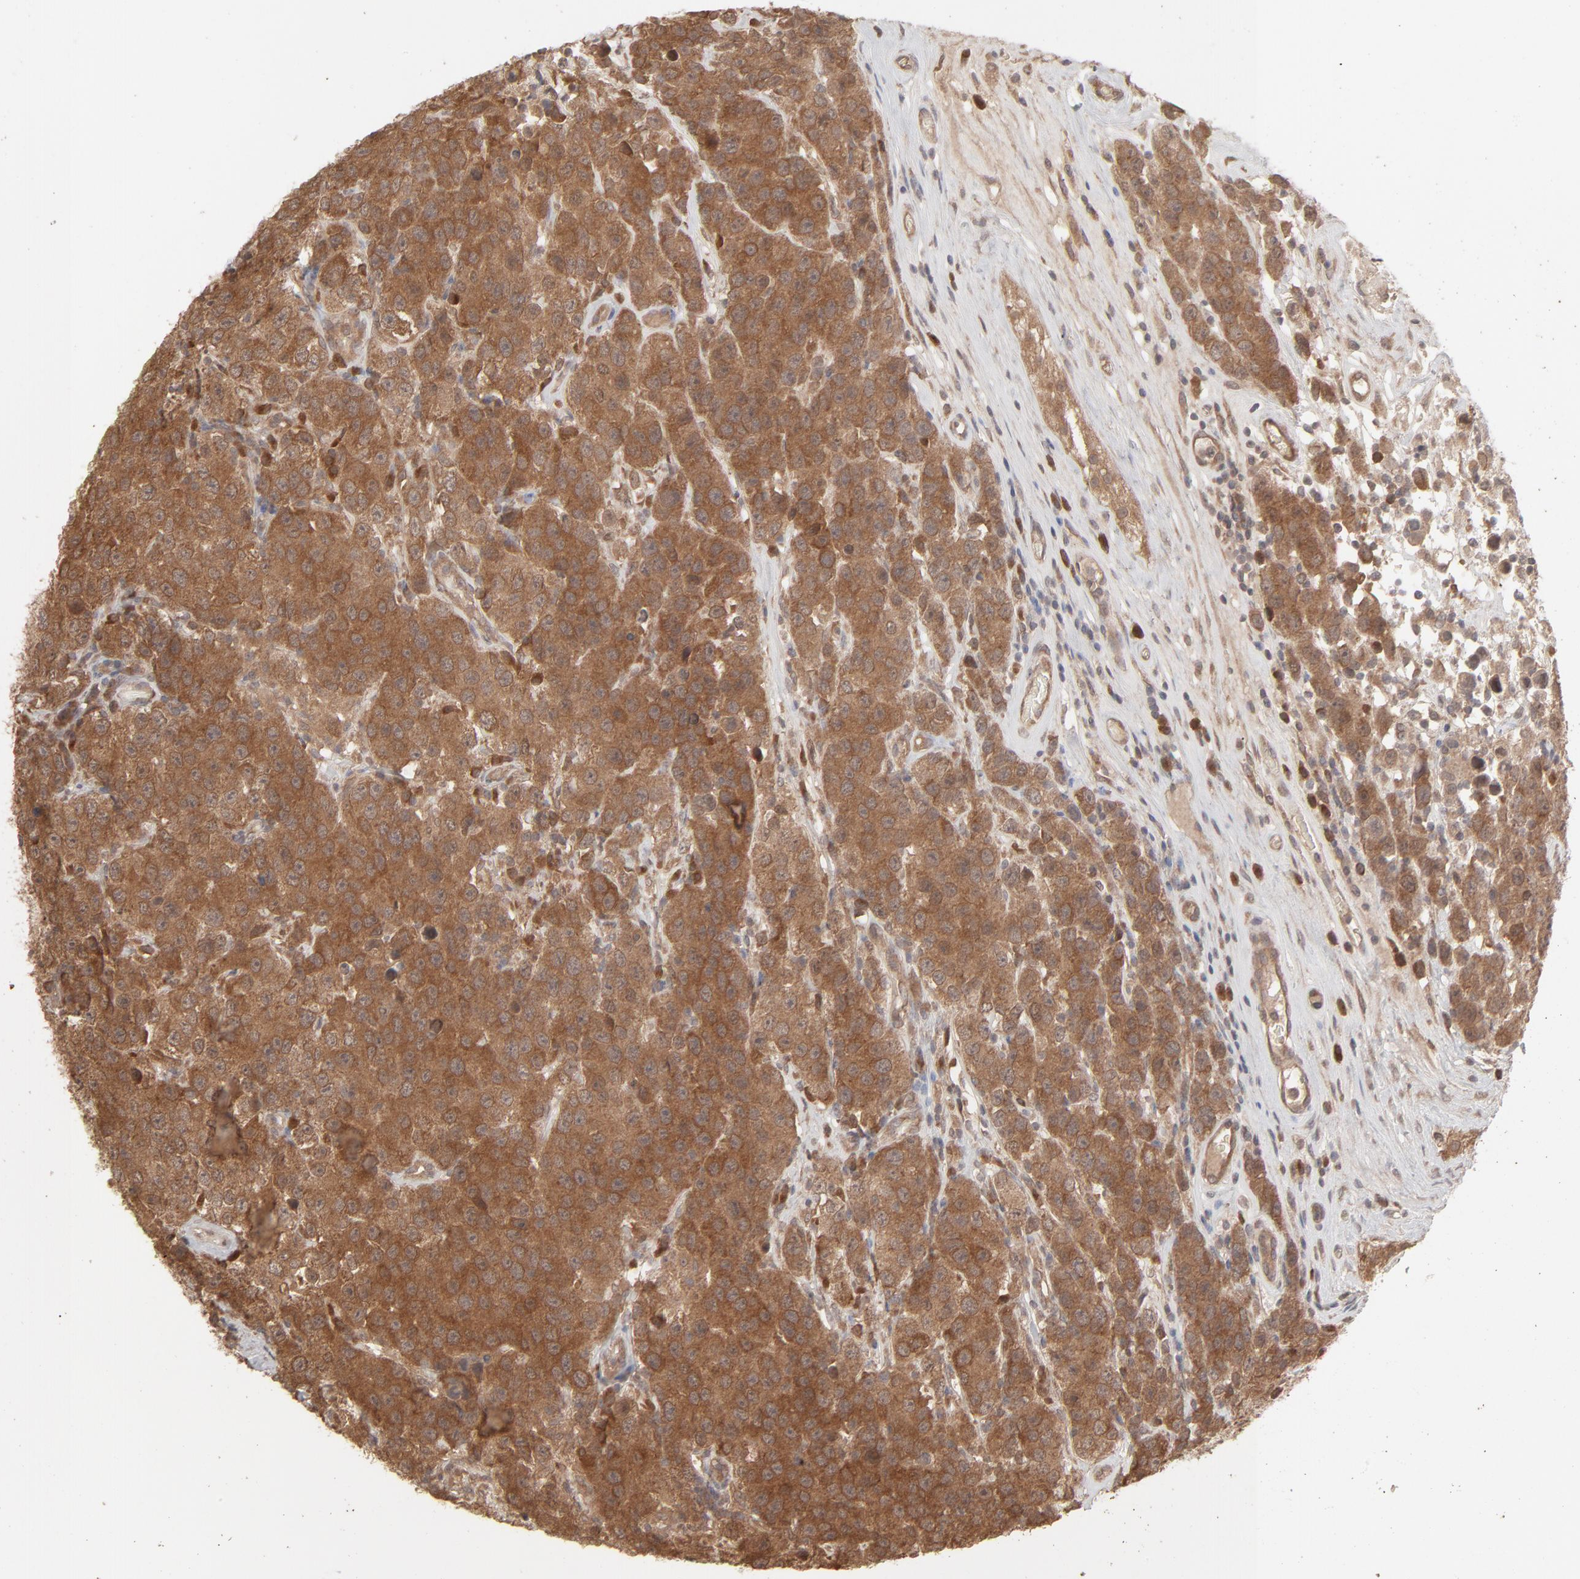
{"staining": {"intensity": "moderate", "quantity": ">75%", "location": "cytoplasmic/membranous"}, "tissue": "testis cancer", "cell_type": "Tumor cells", "image_type": "cancer", "snomed": [{"axis": "morphology", "description": "Seminoma, NOS"}, {"axis": "topography", "description": "Testis"}], "caption": "Tumor cells exhibit medium levels of moderate cytoplasmic/membranous expression in about >75% of cells in testis cancer (seminoma).", "gene": "SCFD1", "patient": {"sex": "male", "age": 52}}